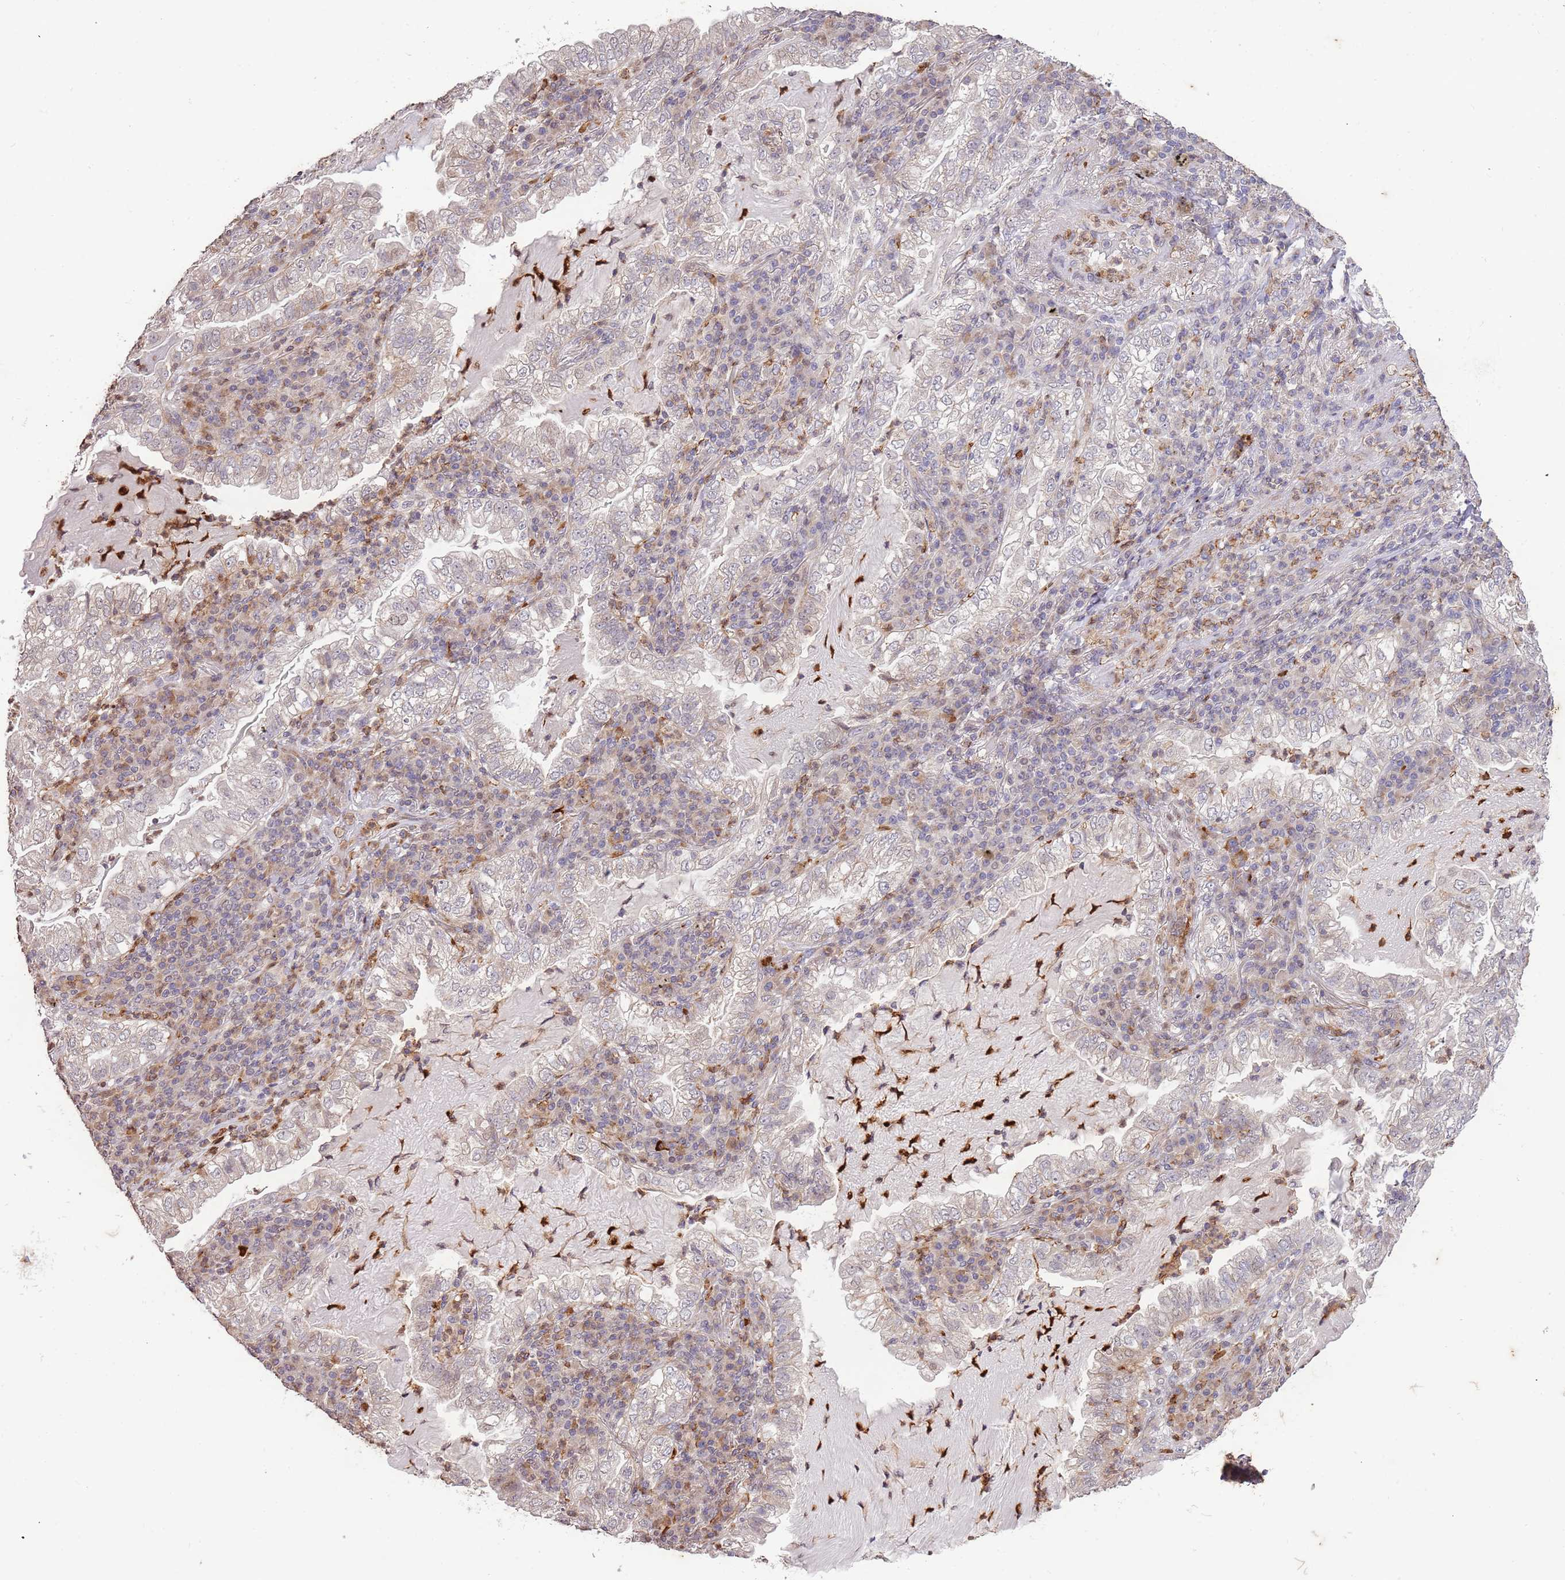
{"staining": {"intensity": "negative", "quantity": "none", "location": "none"}, "tissue": "lung cancer", "cell_type": "Tumor cells", "image_type": "cancer", "snomed": [{"axis": "morphology", "description": "Adenocarcinoma, NOS"}, {"axis": "topography", "description": "Lung"}], "caption": "IHC of human lung cancer displays no expression in tumor cells.", "gene": "SLC16A4", "patient": {"sex": "female", "age": 73}}